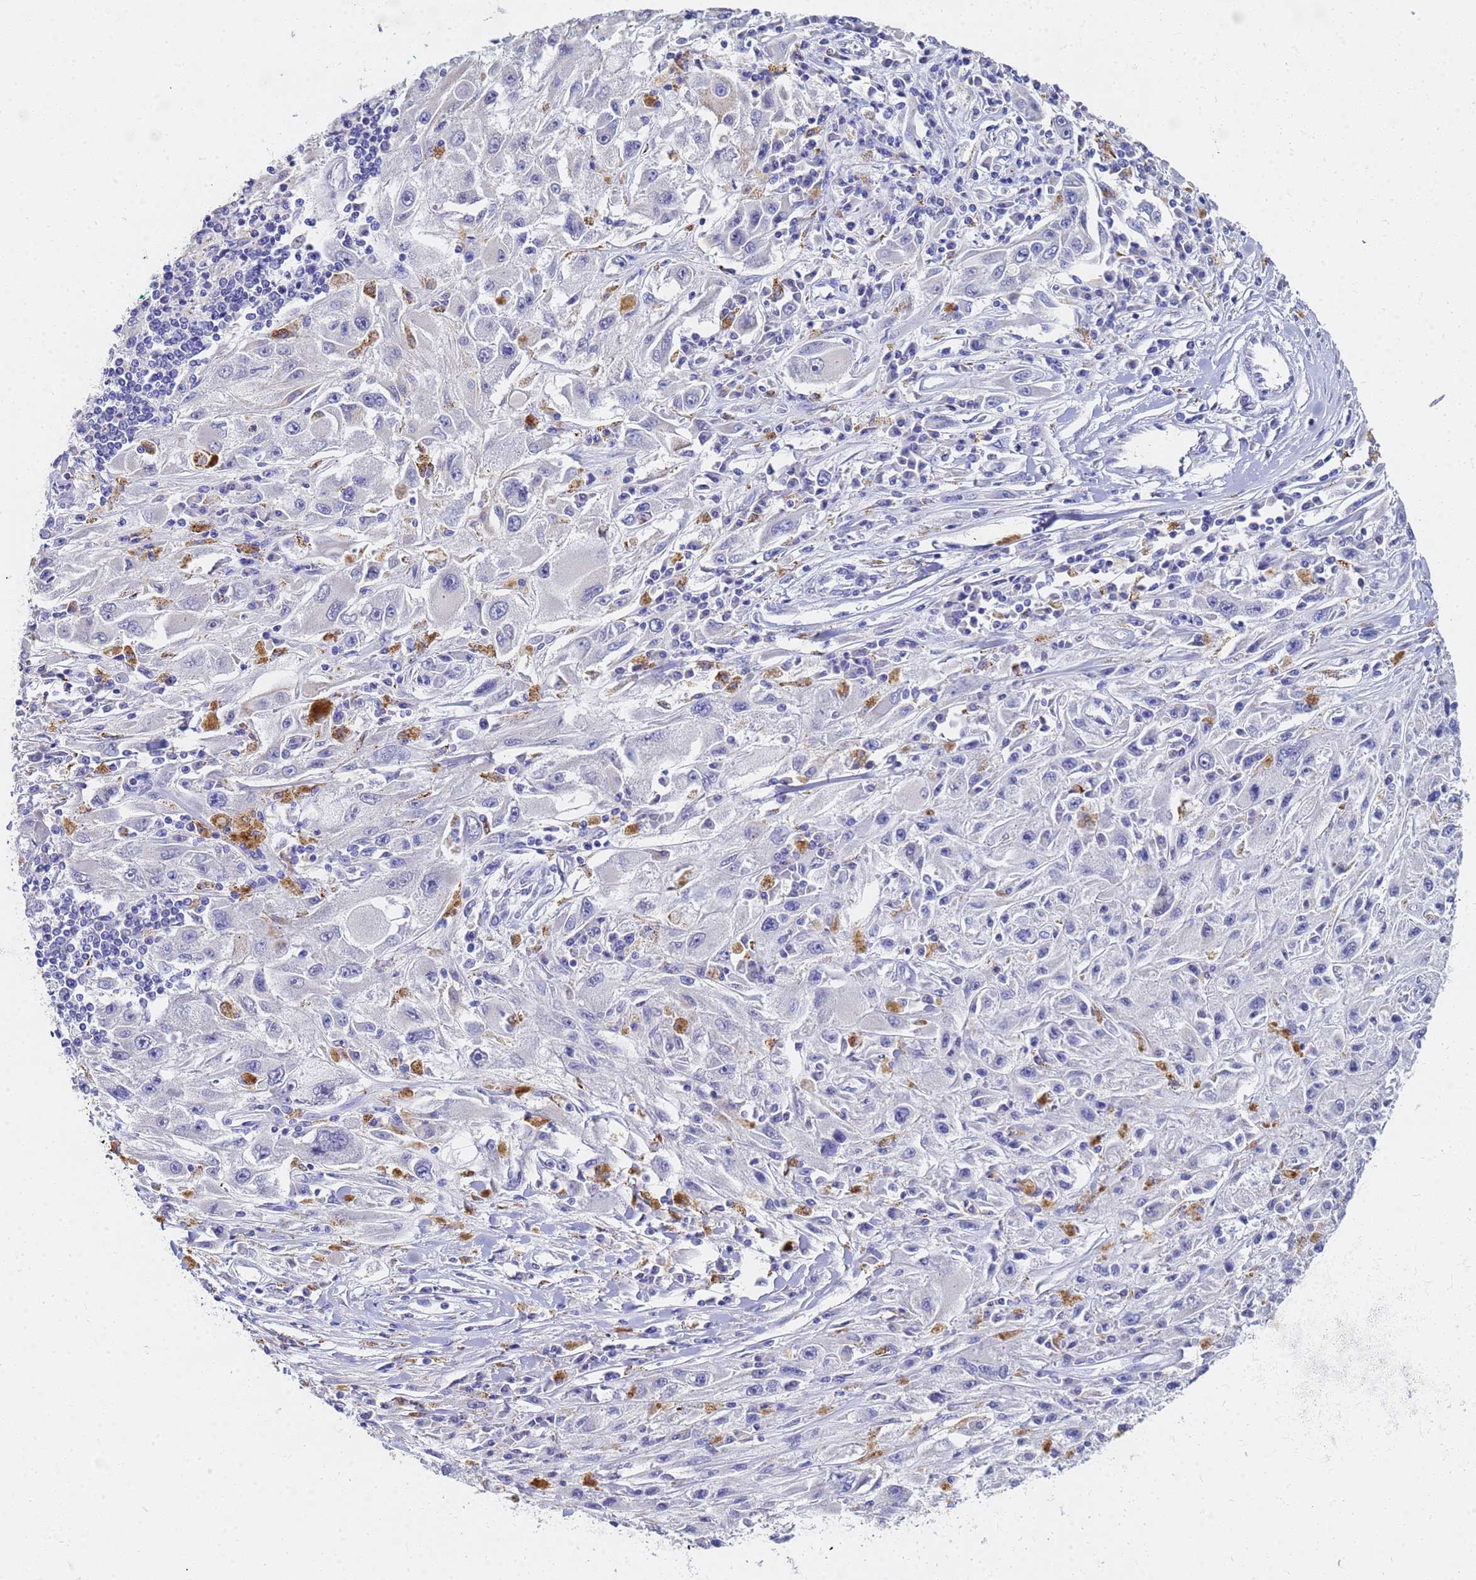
{"staining": {"intensity": "negative", "quantity": "none", "location": "none"}, "tissue": "melanoma", "cell_type": "Tumor cells", "image_type": "cancer", "snomed": [{"axis": "morphology", "description": "Malignant melanoma, Metastatic site"}, {"axis": "topography", "description": "Skin"}], "caption": "This is an IHC image of melanoma. There is no staining in tumor cells.", "gene": "C2orf72", "patient": {"sex": "male", "age": 53}}